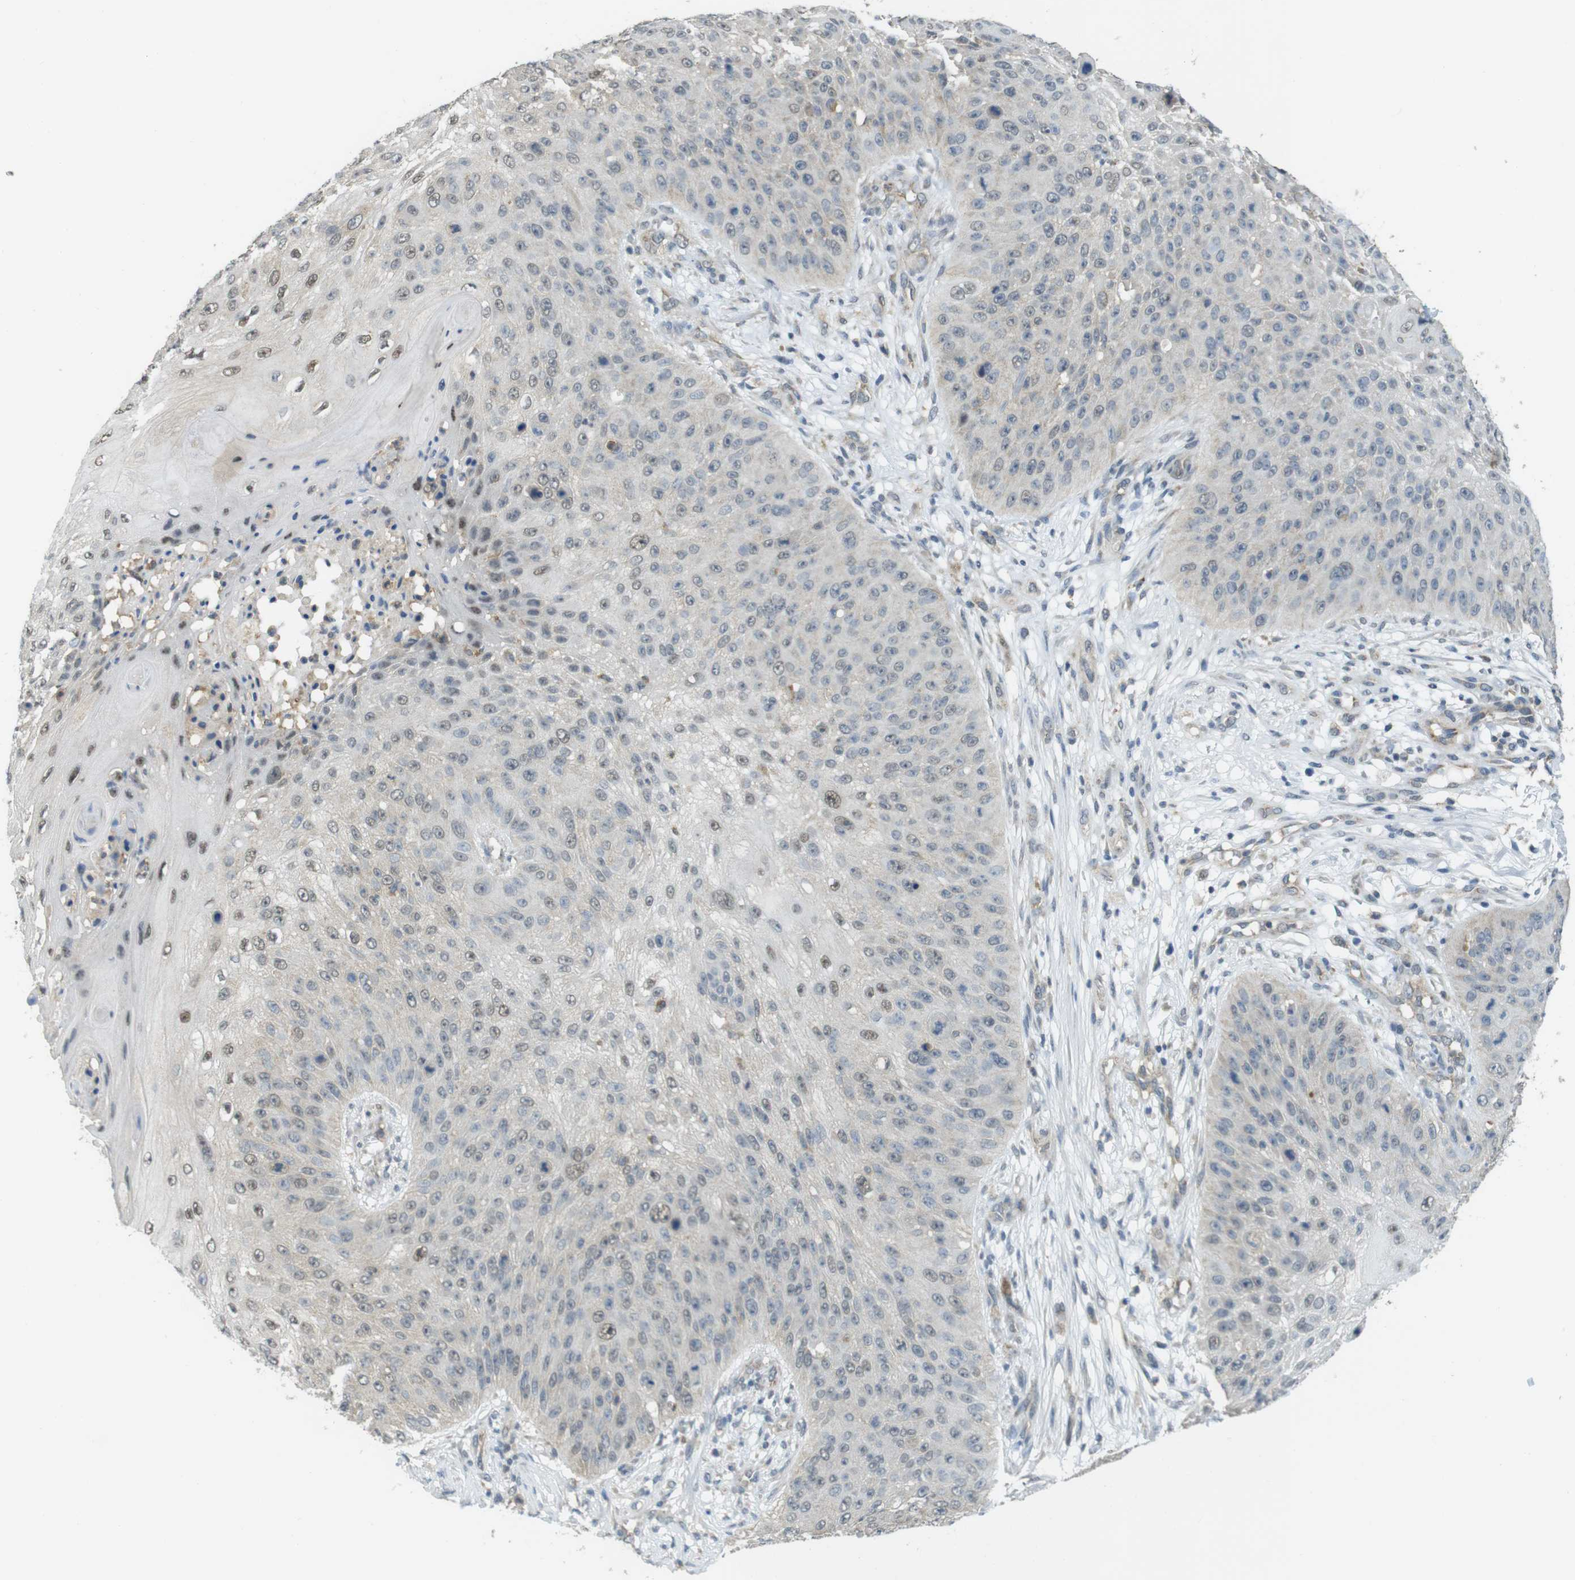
{"staining": {"intensity": "weak", "quantity": "<25%", "location": "nuclear"}, "tissue": "skin cancer", "cell_type": "Tumor cells", "image_type": "cancer", "snomed": [{"axis": "morphology", "description": "Squamous cell carcinoma, NOS"}, {"axis": "topography", "description": "Skin"}], "caption": "This micrograph is of skin cancer (squamous cell carcinoma) stained with immunohistochemistry (IHC) to label a protein in brown with the nuclei are counter-stained blue. There is no expression in tumor cells.", "gene": "BRI3BP", "patient": {"sex": "female", "age": 80}}